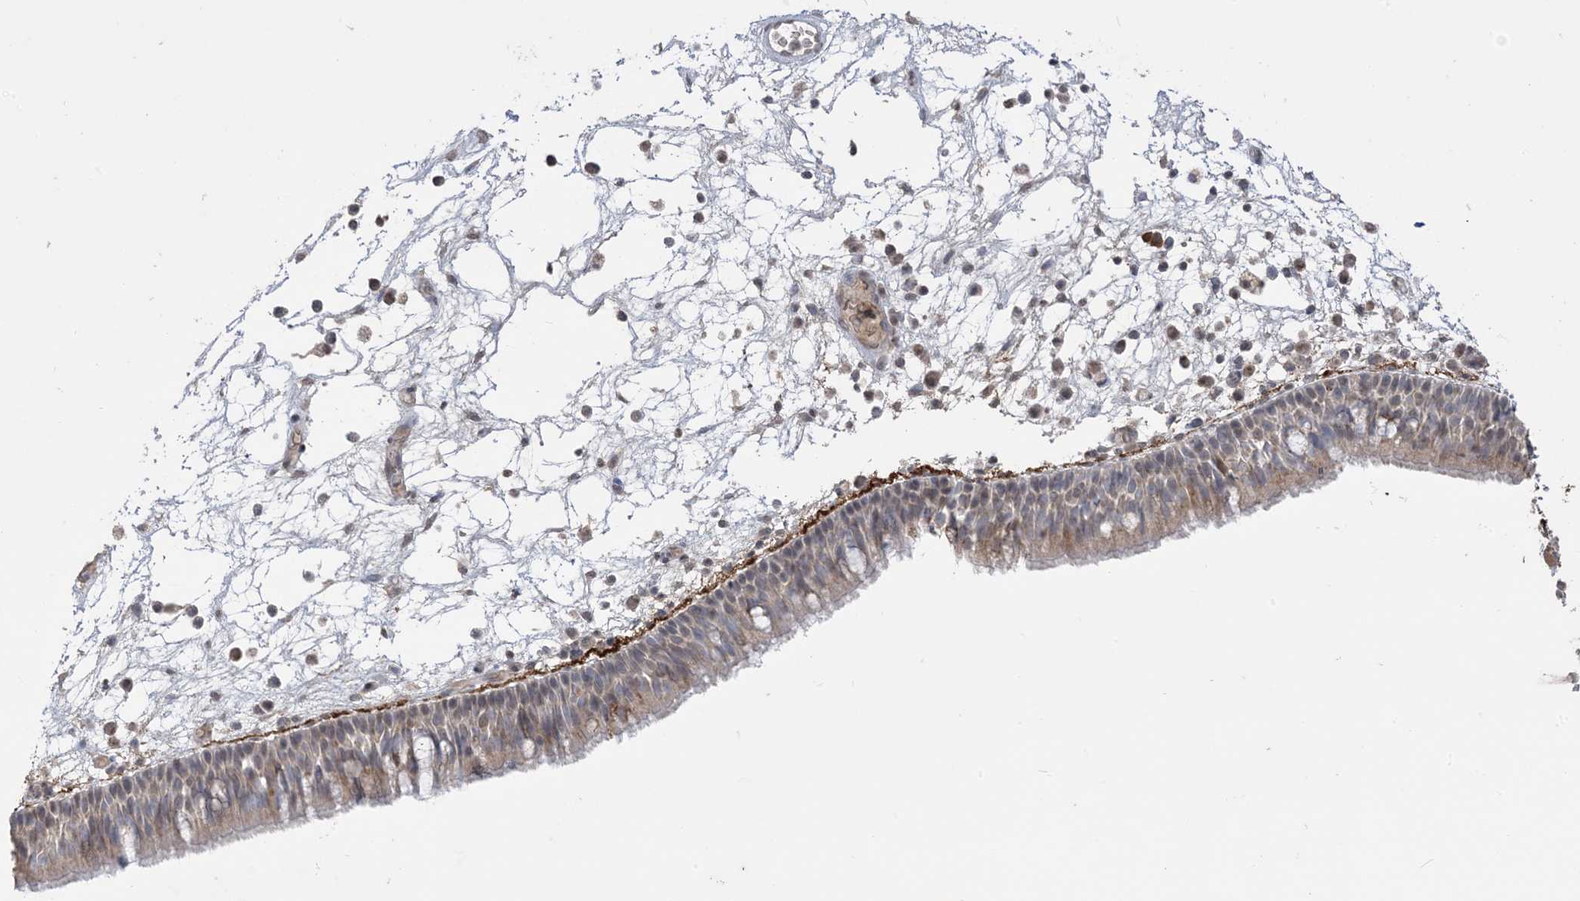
{"staining": {"intensity": "weak", "quantity": "25%-75%", "location": "cytoplasmic/membranous"}, "tissue": "nasopharynx", "cell_type": "Respiratory epithelial cells", "image_type": "normal", "snomed": [{"axis": "morphology", "description": "Normal tissue, NOS"}, {"axis": "morphology", "description": "Inflammation, NOS"}, {"axis": "morphology", "description": "Malignant melanoma, Metastatic site"}, {"axis": "topography", "description": "Nasopharynx"}], "caption": "An image of human nasopharynx stained for a protein demonstrates weak cytoplasmic/membranous brown staining in respiratory epithelial cells.", "gene": "XRN1", "patient": {"sex": "male", "age": 70}}